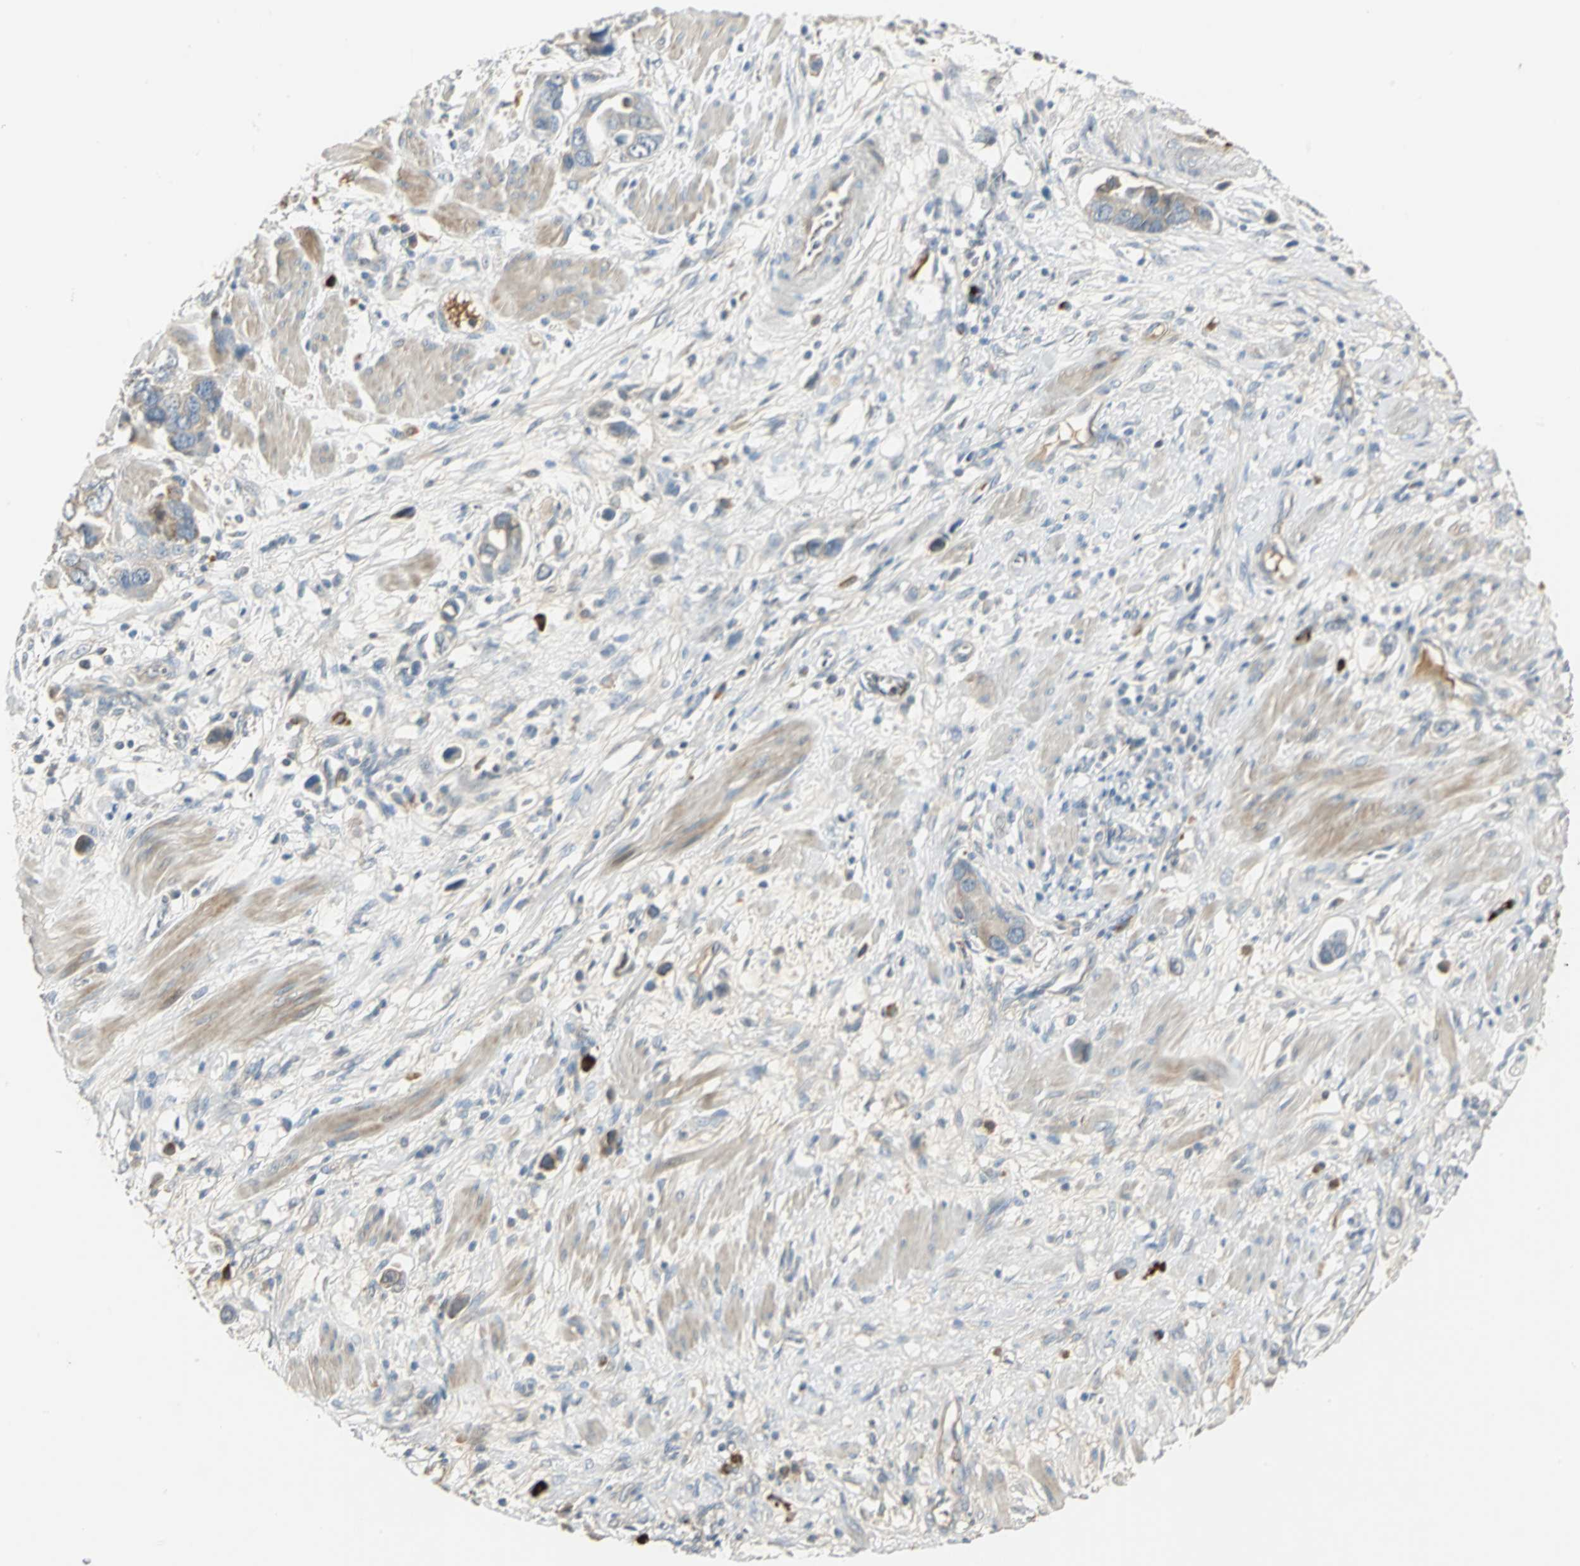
{"staining": {"intensity": "moderate", "quantity": "<25%", "location": "cytoplasmic/membranous"}, "tissue": "stomach cancer", "cell_type": "Tumor cells", "image_type": "cancer", "snomed": [{"axis": "morphology", "description": "Adenocarcinoma, NOS"}, {"axis": "topography", "description": "Stomach, lower"}], "caption": "Protein staining shows moderate cytoplasmic/membranous staining in approximately <25% of tumor cells in stomach cancer.", "gene": "PROC", "patient": {"sex": "female", "age": 93}}